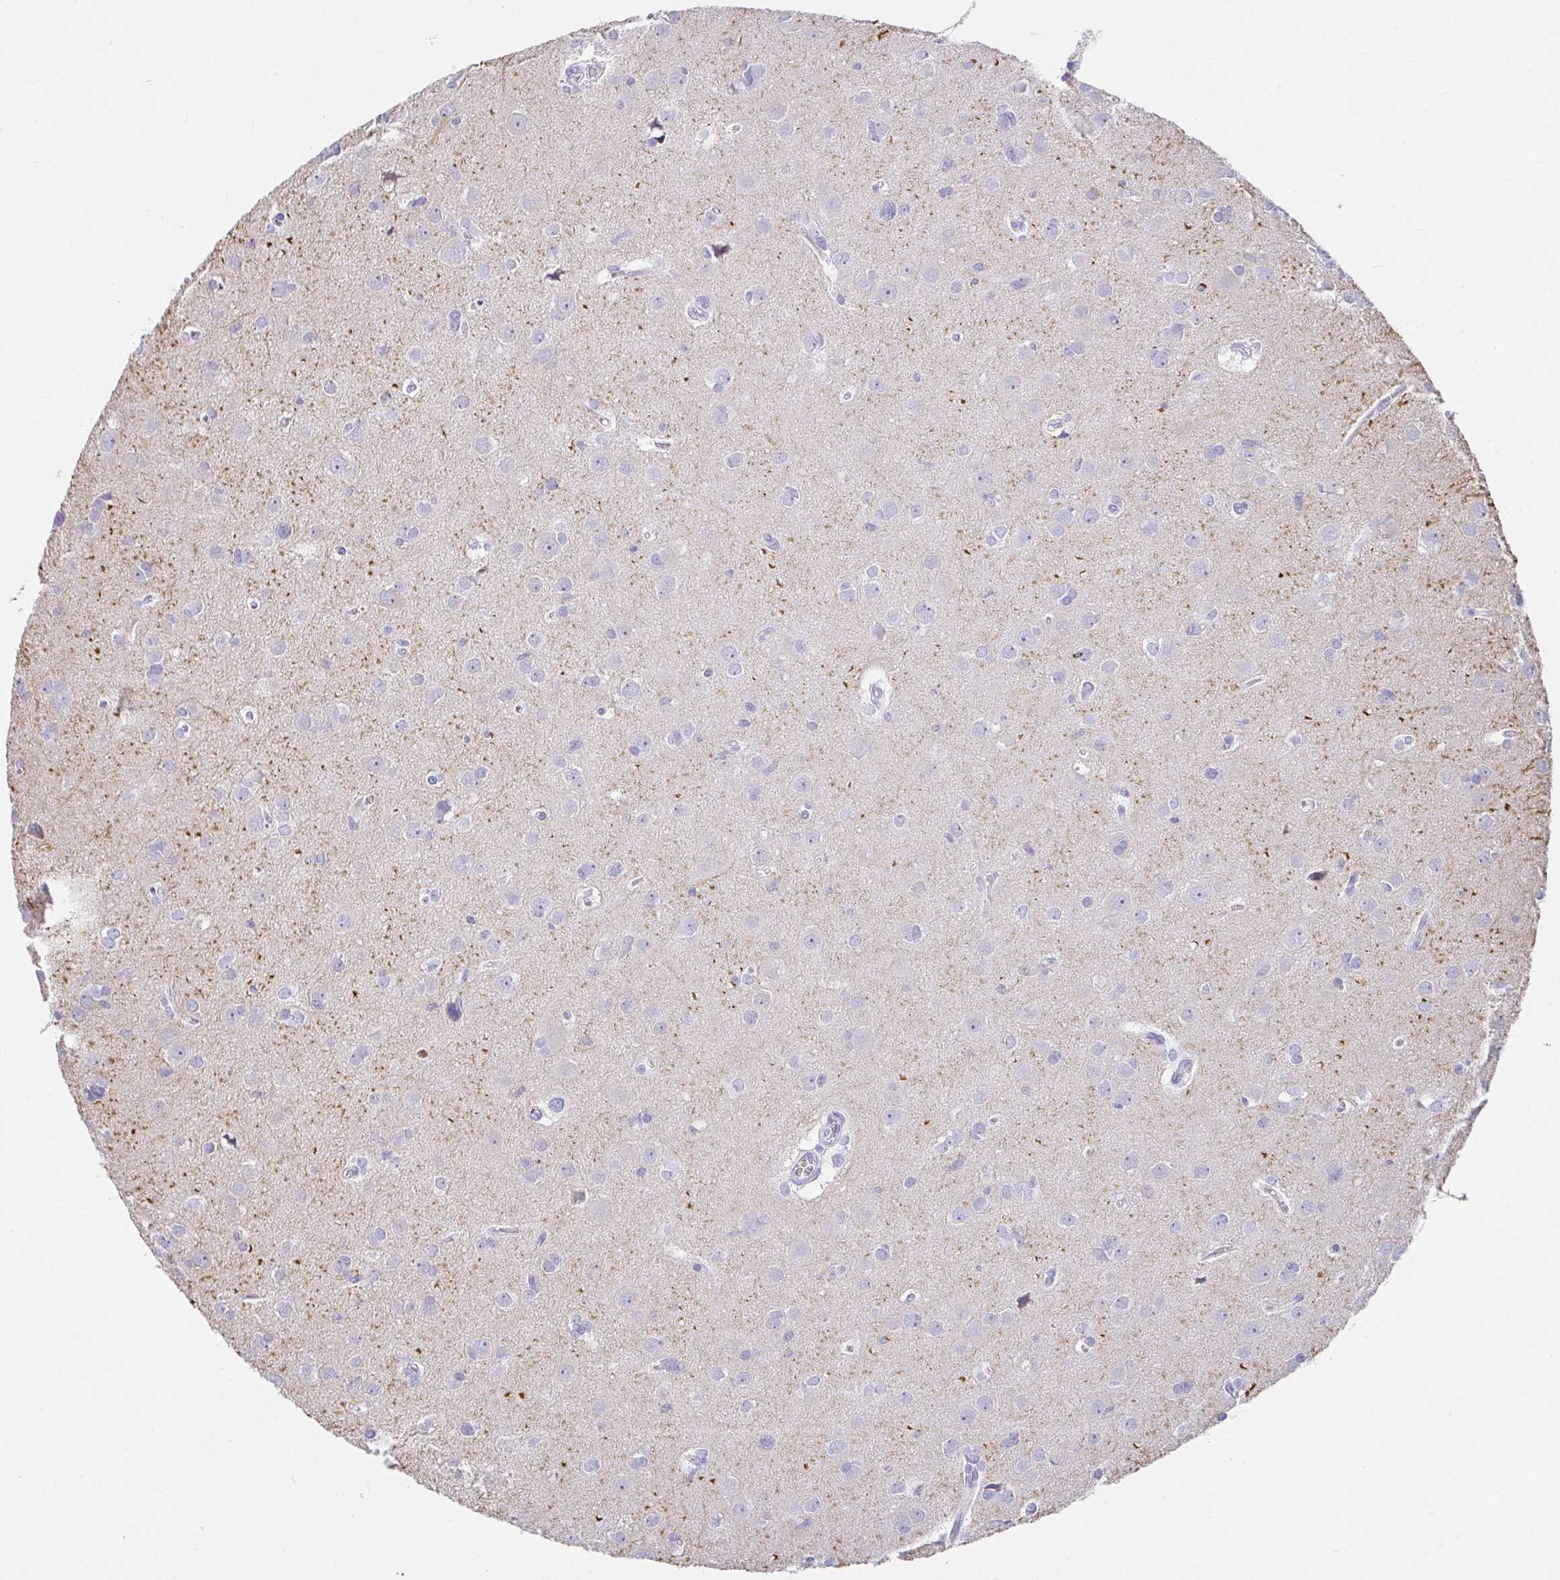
{"staining": {"intensity": "negative", "quantity": "none", "location": "none"}, "tissue": "glioma", "cell_type": "Tumor cells", "image_type": "cancer", "snomed": [{"axis": "morphology", "description": "Glioma, malignant, High grade"}, {"axis": "topography", "description": "Brain"}], "caption": "IHC of glioma shows no positivity in tumor cells.", "gene": "VGLL1", "patient": {"sex": "male", "age": 23}}